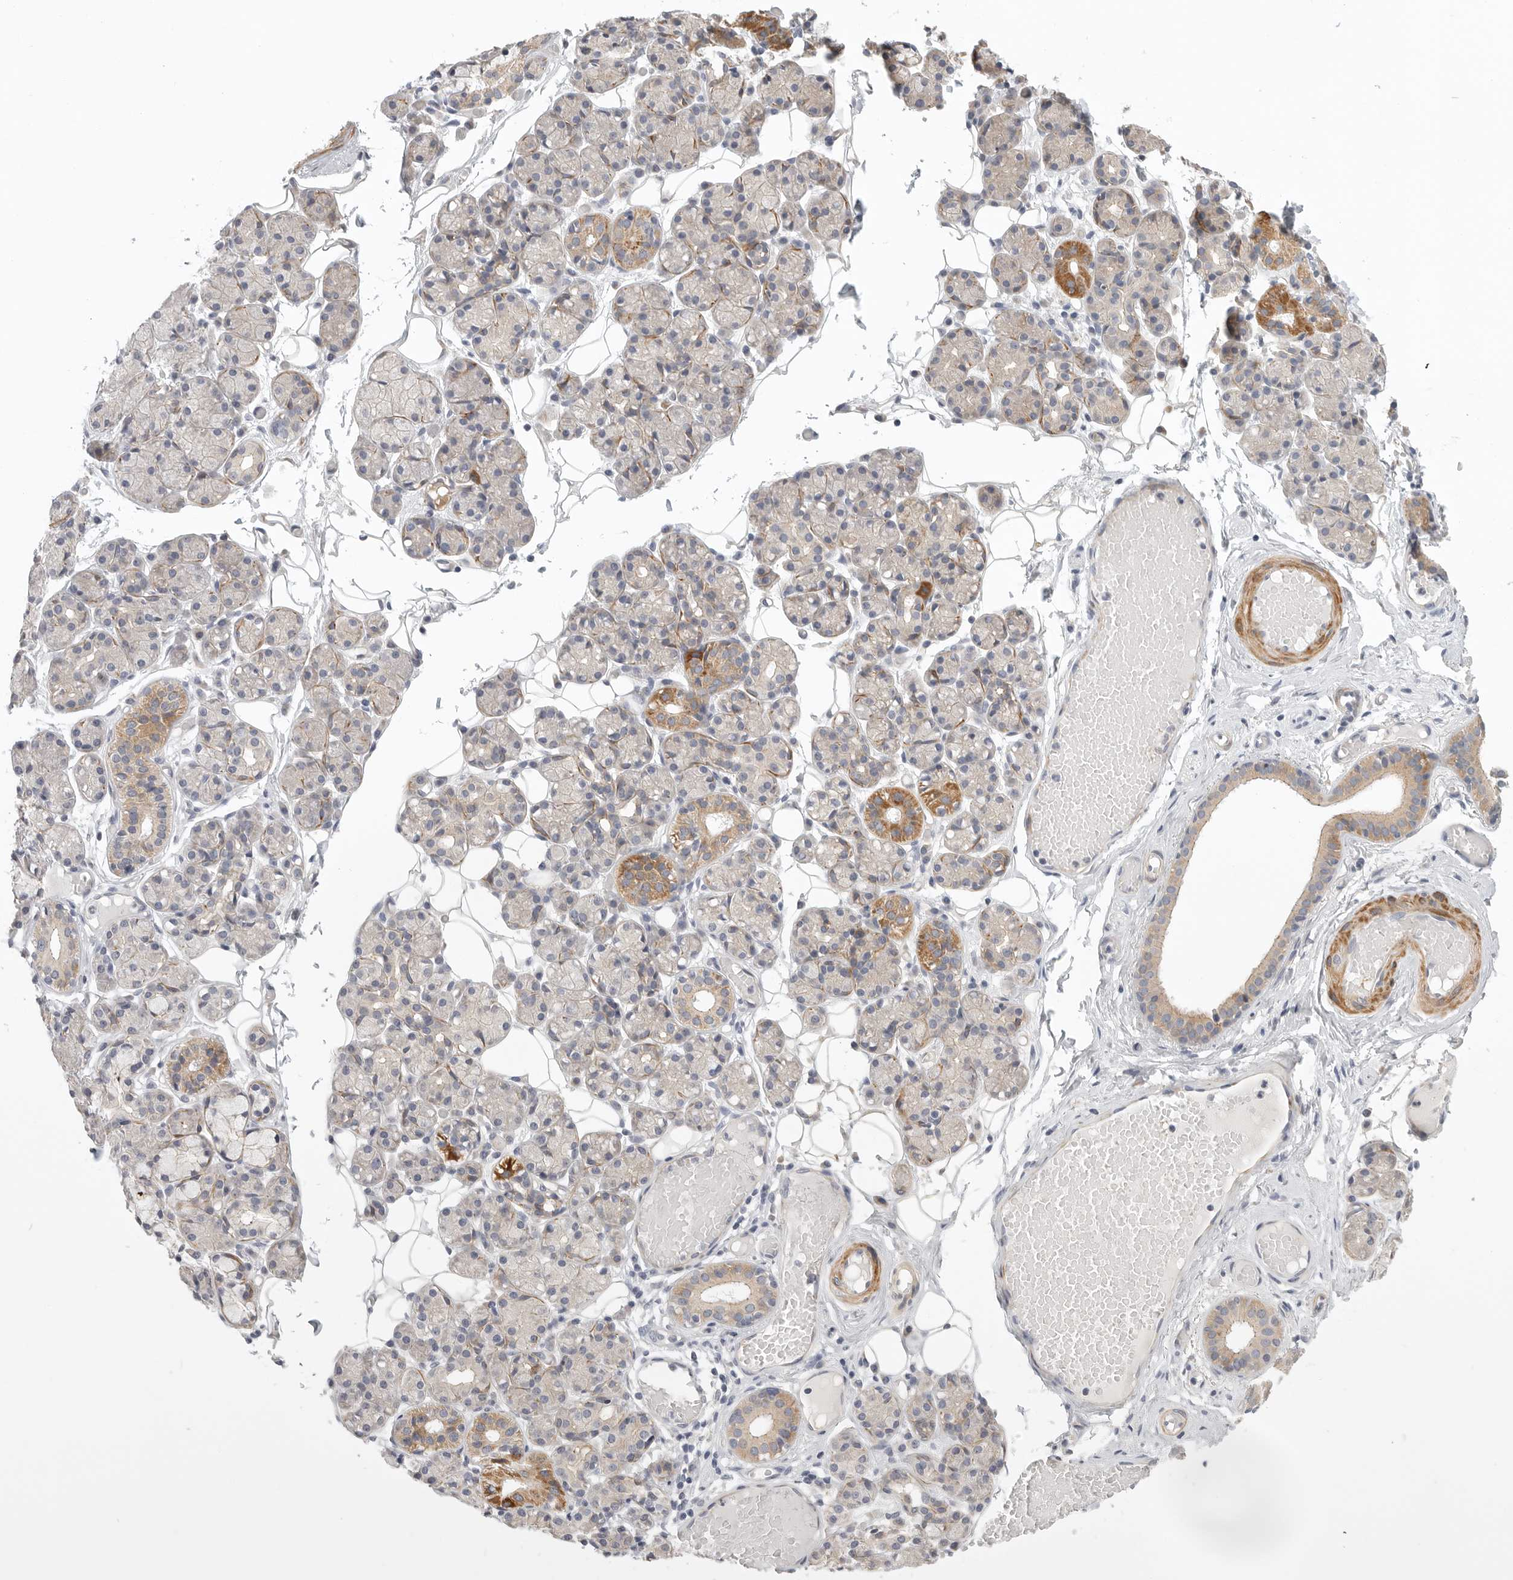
{"staining": {"intensity": "moderate", "quantity": "<25%", "location": "cytoplasmic/membranous"}, "tissue": "salivary gland", "cell_type": "Glandular cells", "image_type": "normal", "snomed": [{"axis": "morphology", "description": "Normal tissue, NOS"}, {"axis": "topography", "description": "Salivary gland"}], "caption": "Glandular cells display low levels of moderate cytoplasmic/membranous staining in approximately <25% of cells in benign salivary gland. The staining was performed using DAB, with brown indicating positive protein expression. Nuclei are stained blue with hematoxylin.", "gene": "STAB2", "patient": {"sex": "male", "age": 63}}